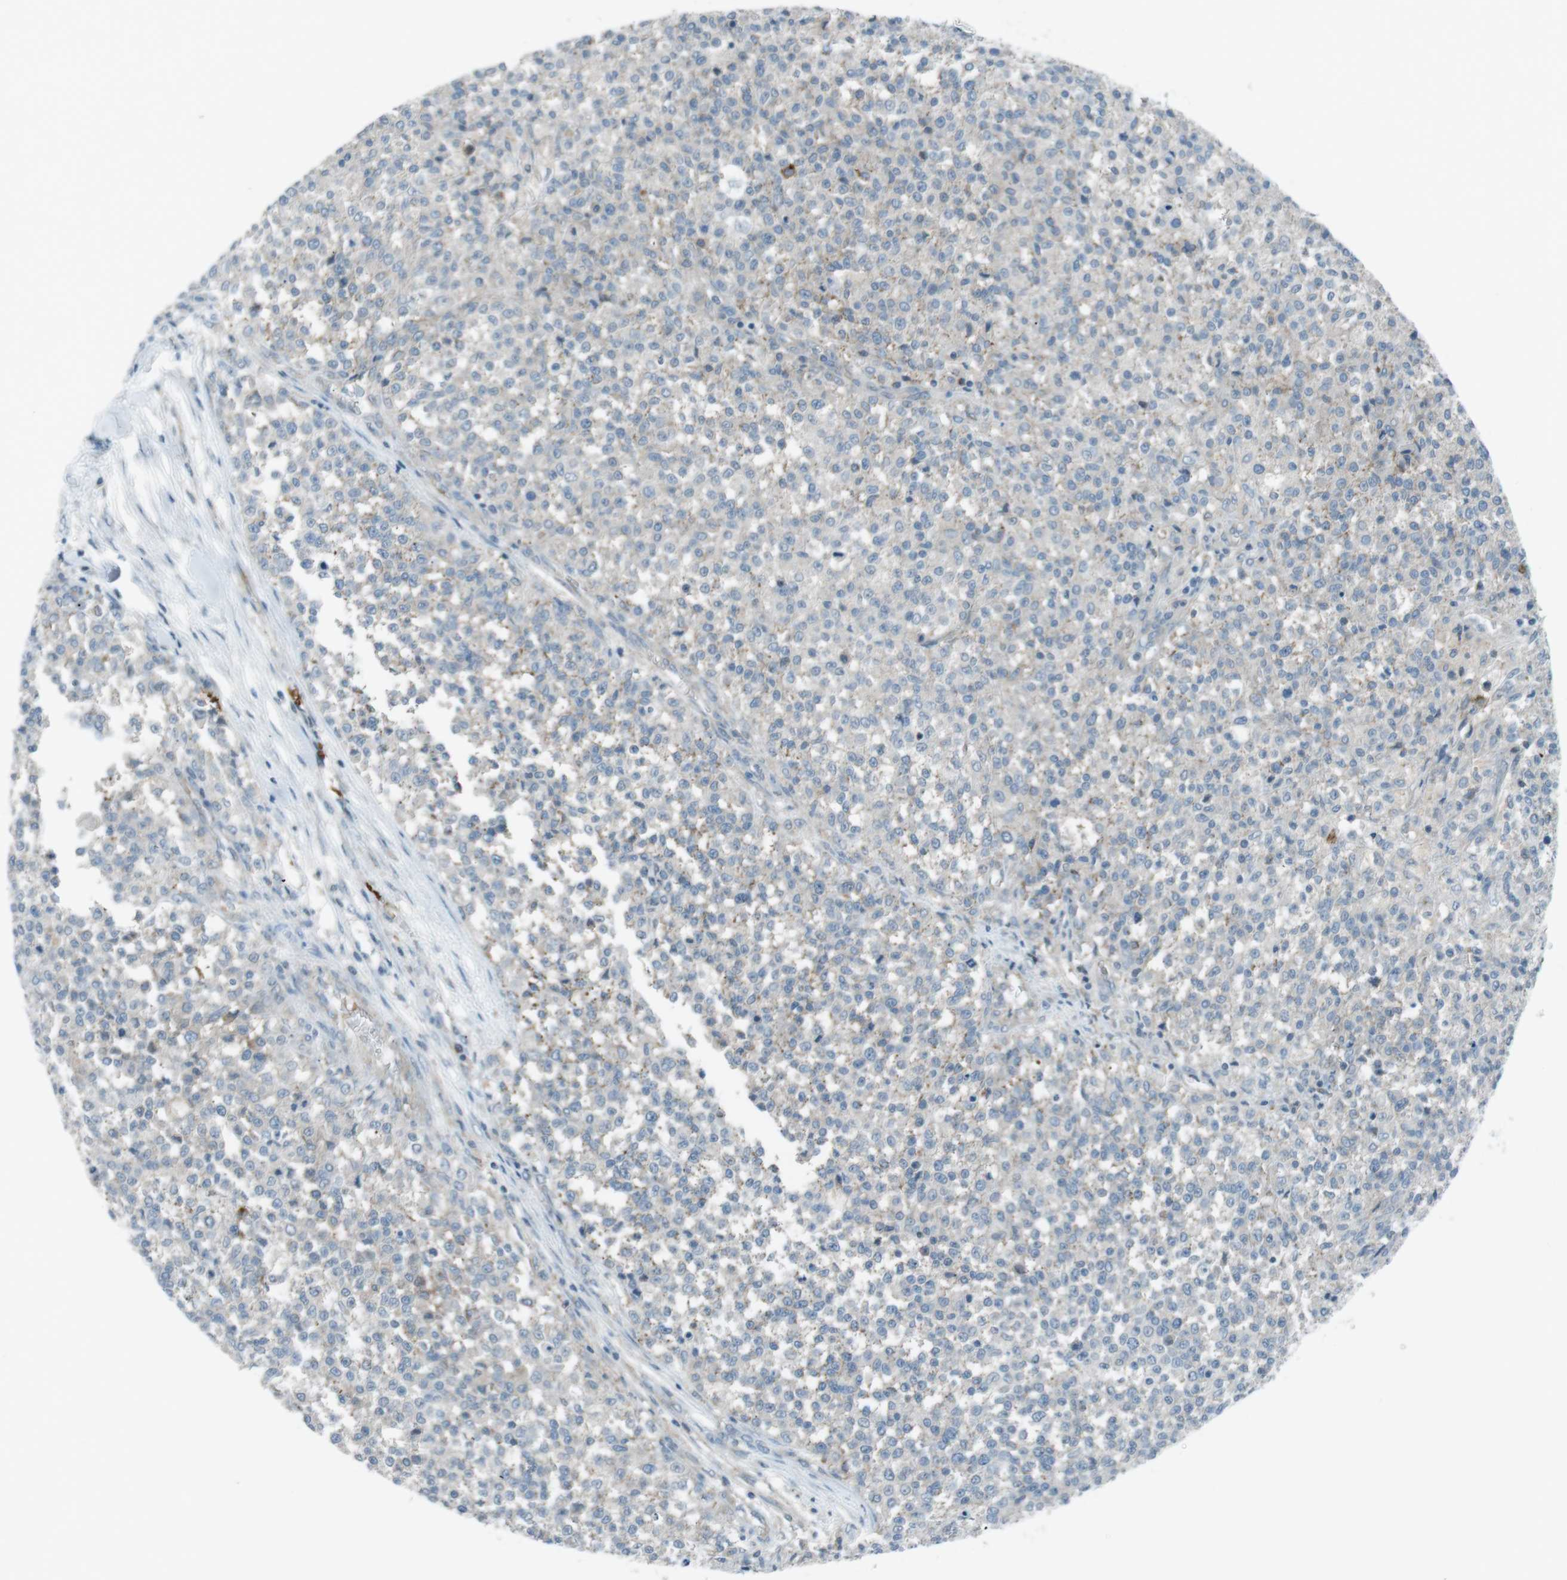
{"staining": {"intensity": "weak", "quantity": "25%-75%", "location": "cytoplasmic/membranous"}, "tissue": "testis cancer", "cell_type": "Tumor cells", "image_type": "cancer", "snomed": [{"axis": "morphology", "description": "Seminoma, NOS"}, {"axis": "topography", "description": "Testis"}], "caption": "Tumor cells show low levels of weak cytoplasmic/membranous staining in approximately 25%-75% of cells in testis seminoma.", "gene": "SPTA1", "patient": {"sex": "male", "age": 59}}